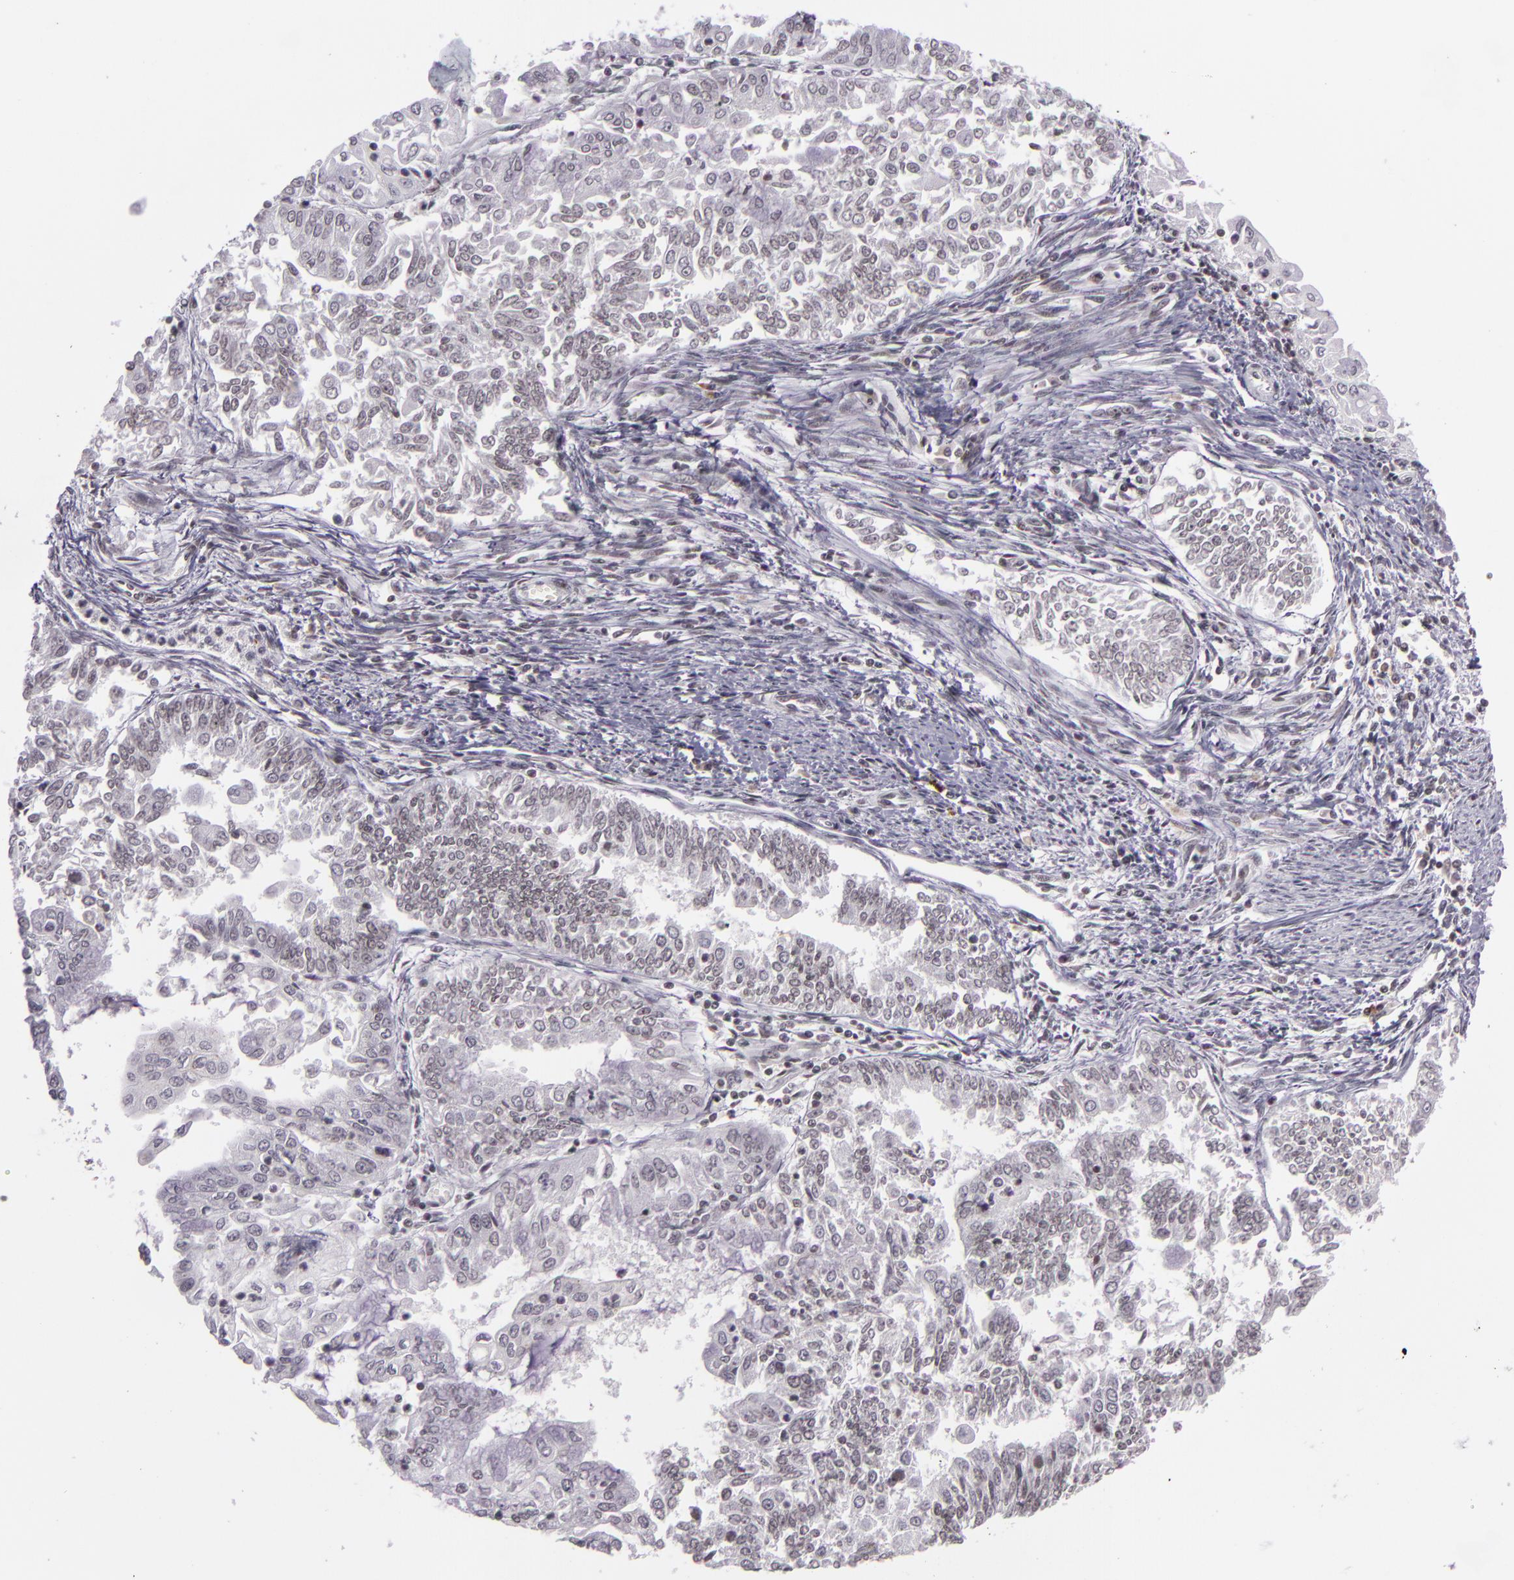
{"staining": {"intensity": "weak", "quantity": "25%-75%", "location": "nuclear"}, "tissue": "endometrial cancer", "cell_type": "Tumor cells", "image_type": "cancer", "snomed": [{"axis": "morphology", "description": "Adenocarcinoma, NOS"}, {"axis": "topography", "description": "Endometrium"}], "caption": "A low amount of weak nuclear staining is appreciated in about 25%-75% of tumor cells in endometrial cancer (adenocarcinoma) tissue.", "gene": "ZFX", "patient": {"sex": "female", "age": 75}}